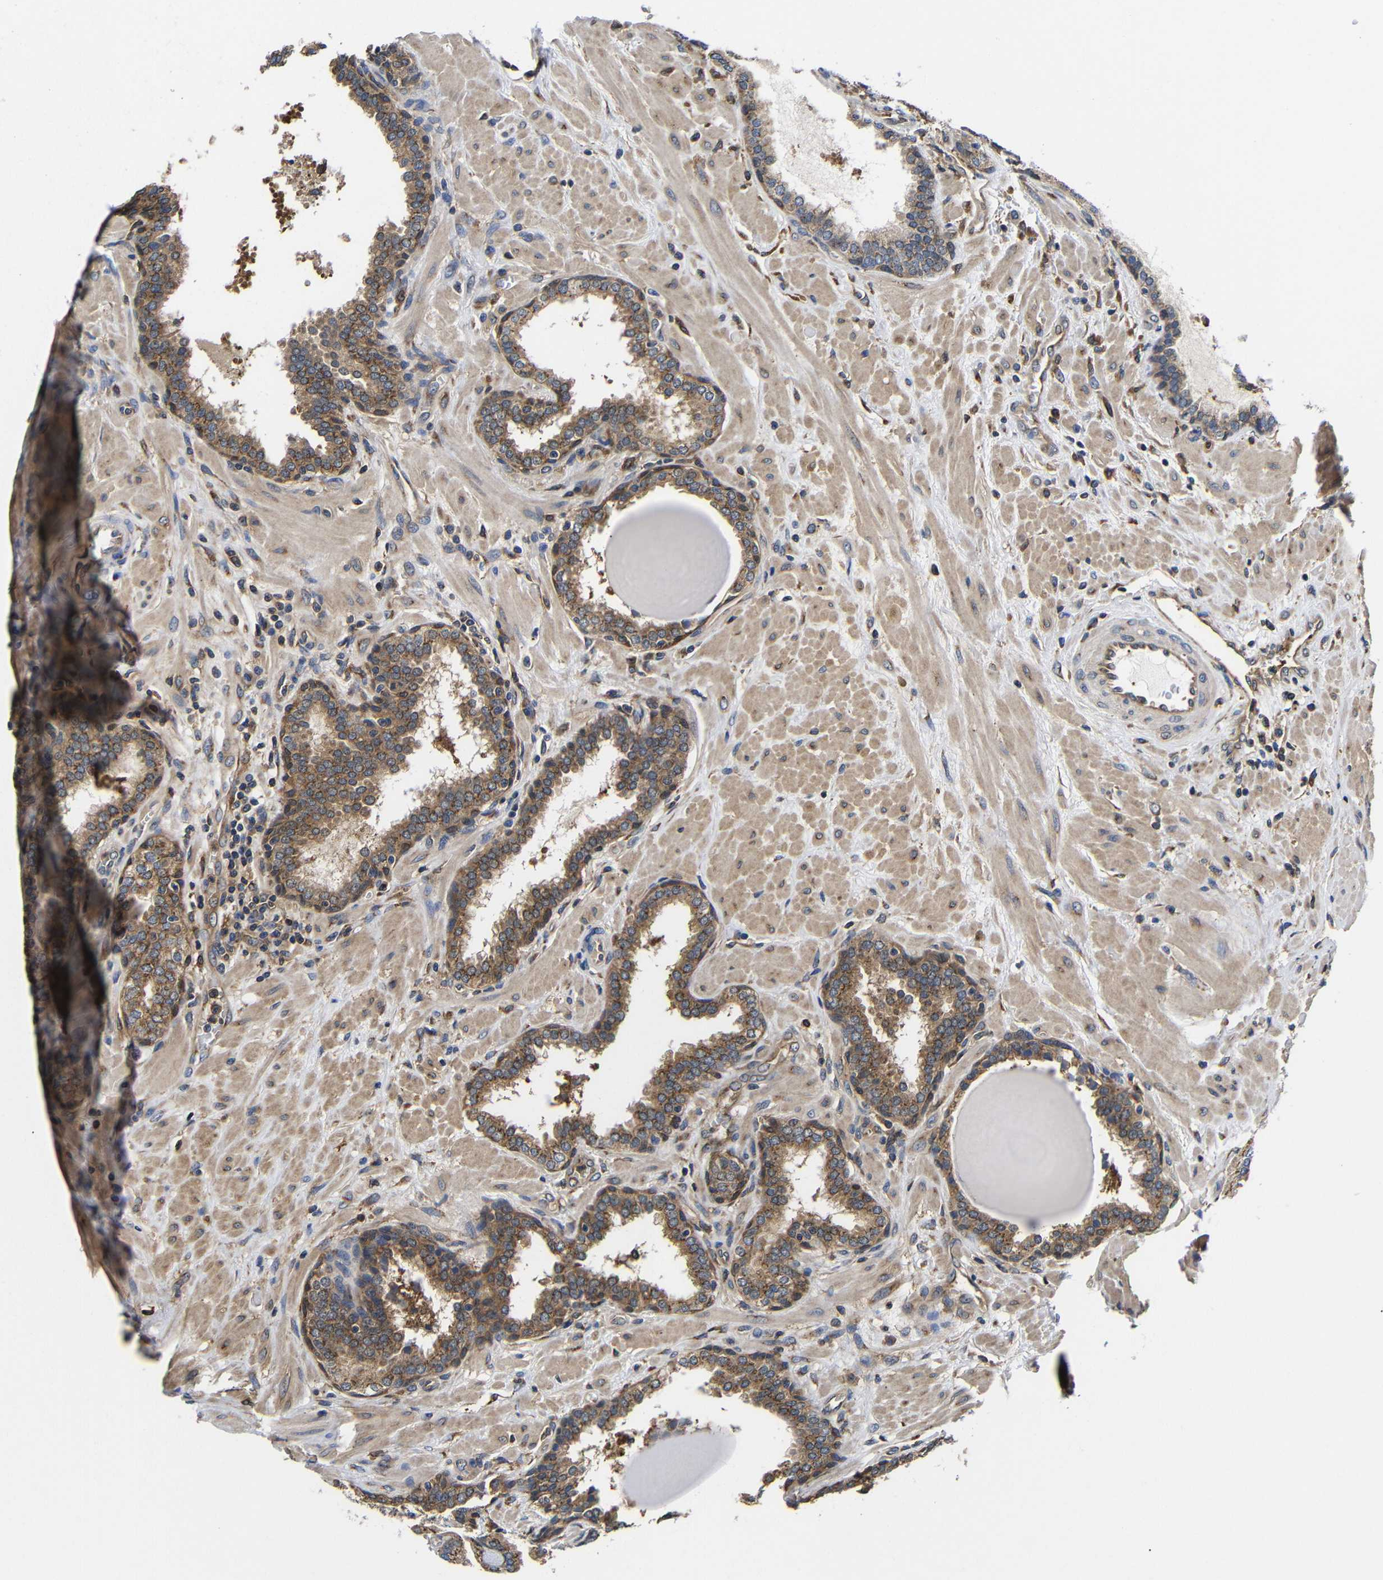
{"staining": {"intensity": "moderate", "quantity": ">75%", "location": "cytoplasmic/membranous"}, "tissue": "prostate", "cell_type": "Glandular cells", "image_type": "normal", "snomed": [{"axis": "morphology", "description": "Normal tissue, NOS"}, {"axis": "topography", "description": "Prostate"}], "caption": "Immunohistochemistry (IHC) micrograph of normal prostate stained for a protein (brown), which shows medium levels of moderate cytoplasmic/membranous expression in about >75% of glandular cells.", "gene": "LRRCC1", "patient": {"sex": "male", "age": 51}}